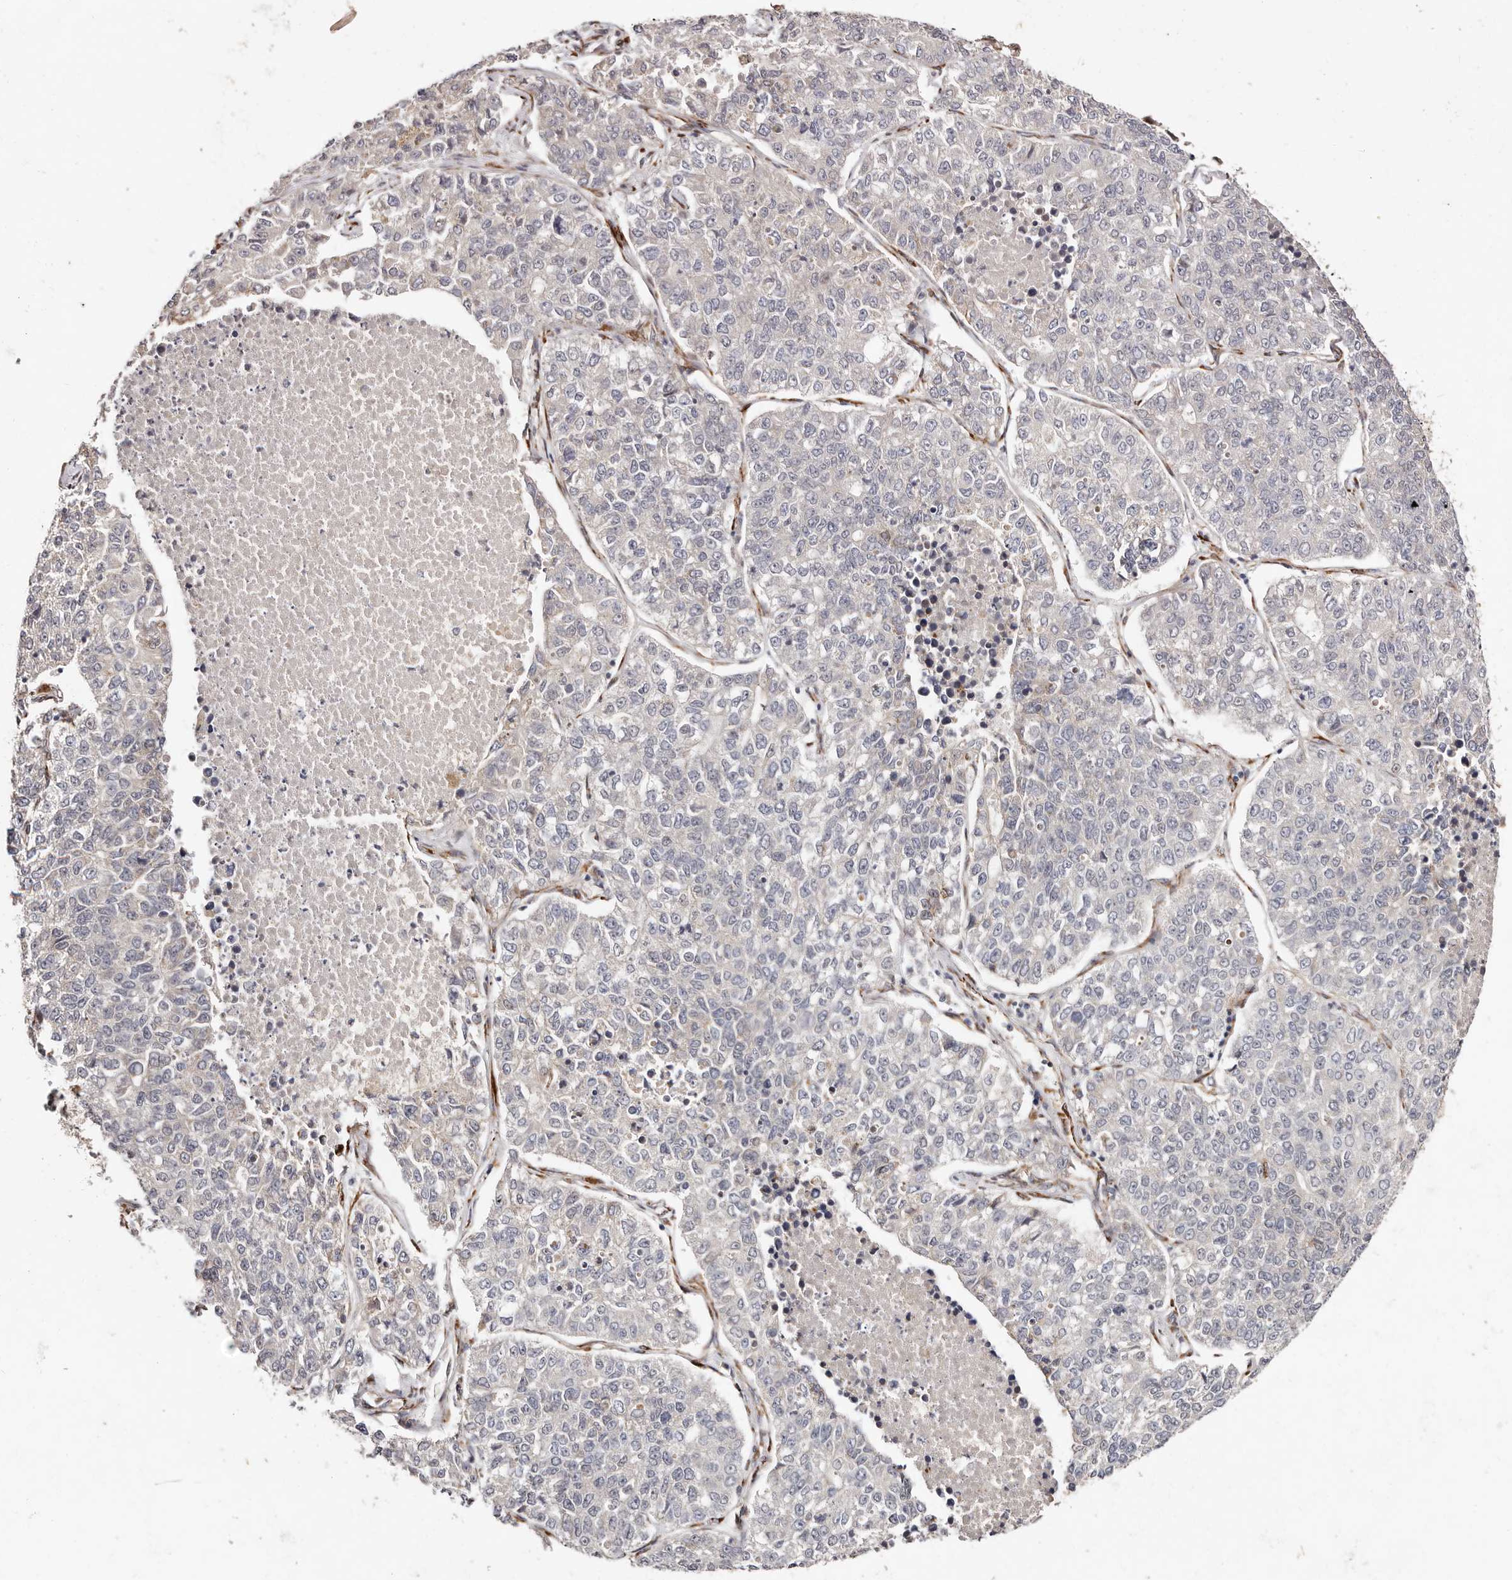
{"staining": {"intensity": "negative", "quantity": "none", "location": "none"}, "tissue": "lung cancer", "cell_type": "Tumor cells", "image_type": "cancer", "snomed": [{"axis": "morphology", "description": "Adenocarcinoma, NOS"}, {"axis": "topography", "description": "Lung"}], "caption": "Lung cancer stained for a protein using IHC exhibits no expression tumor cells.", "gene": "BCL2L15", "patient": {"sex": "male", "age": 49}}